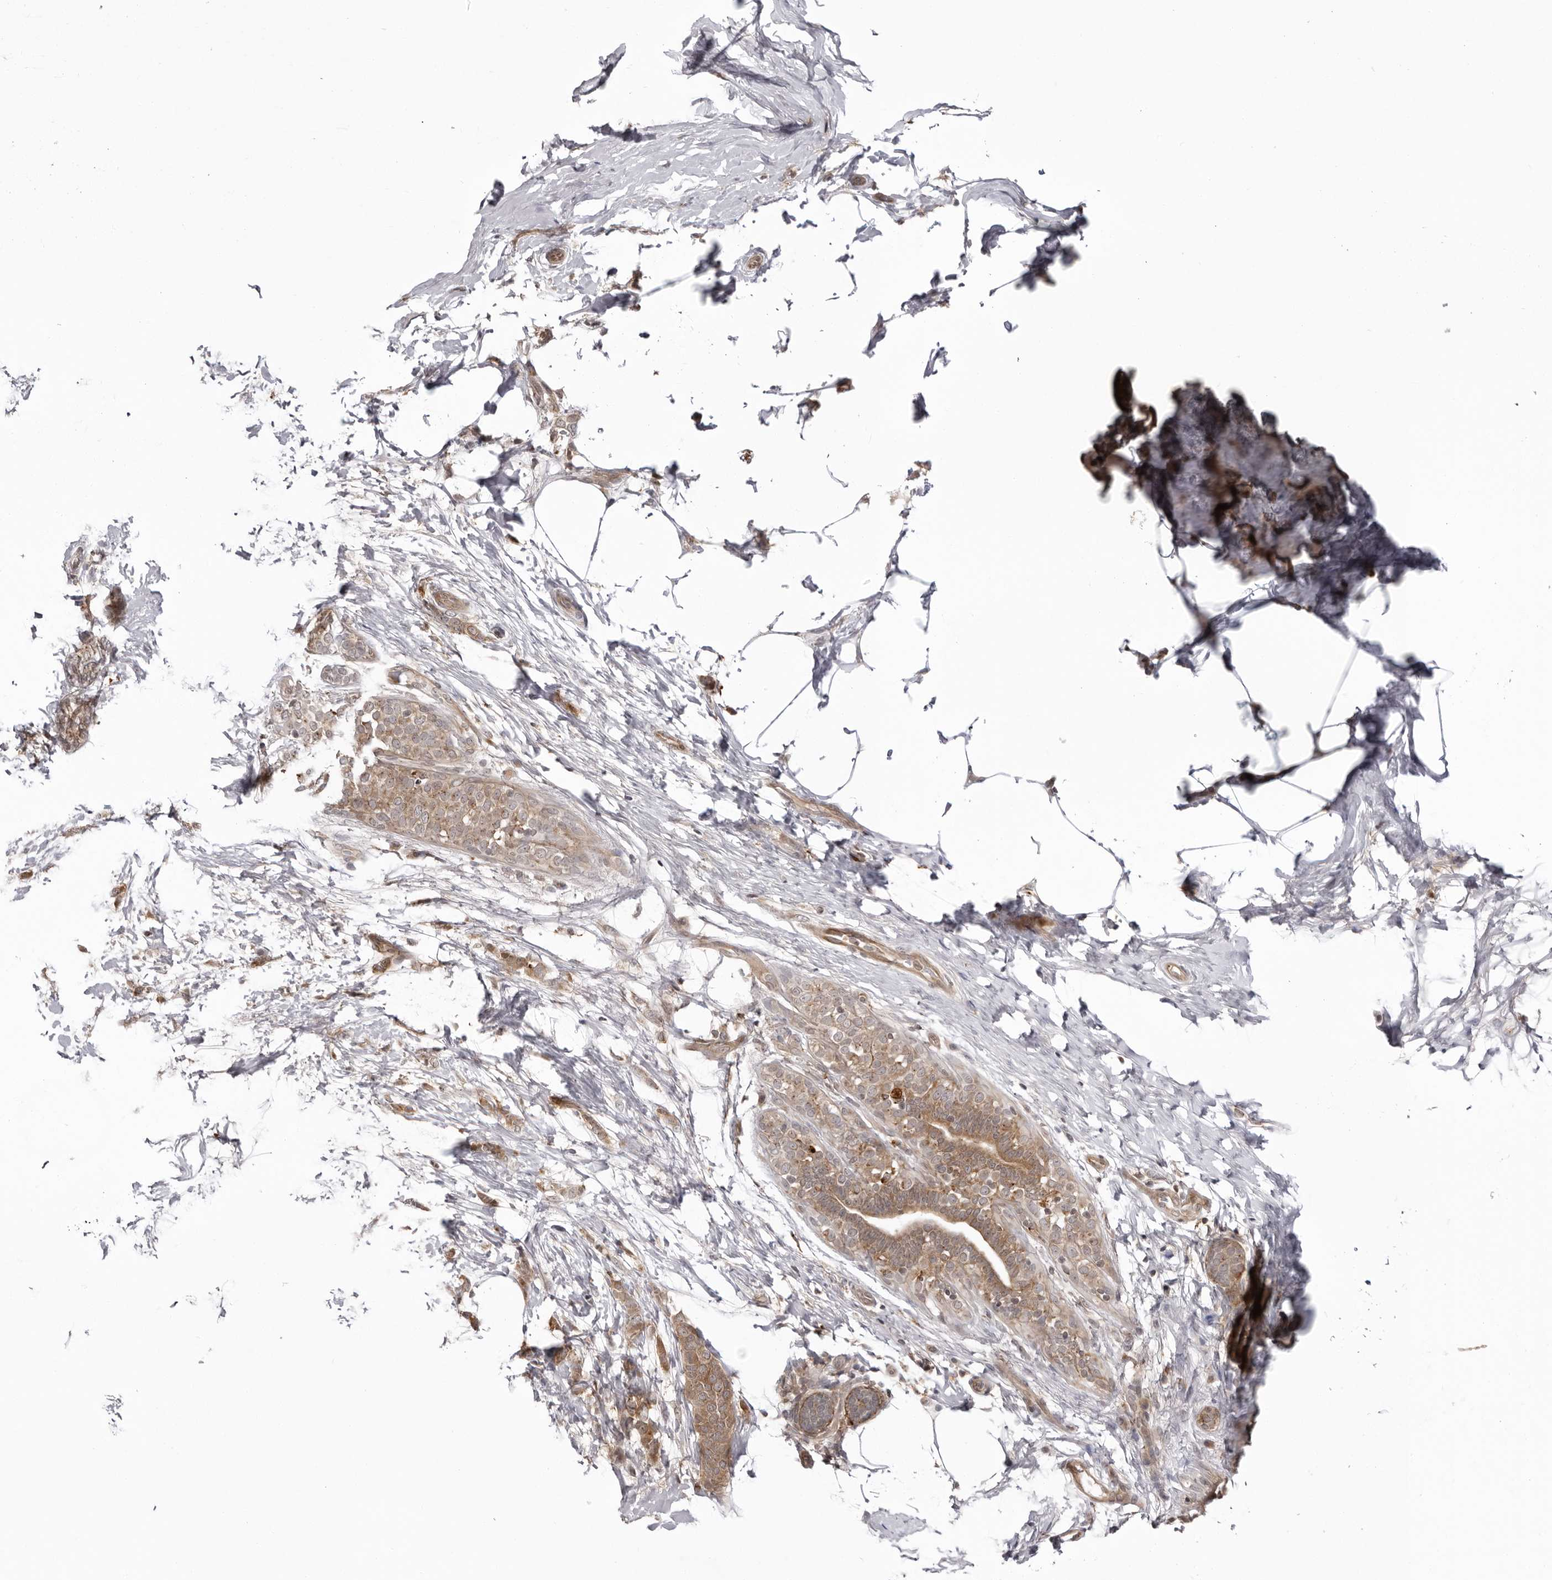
{"staining": {"intensity": "weak", "quantity": ">75%", "location": "cytoplasmic/membranous"}, "tissue": "breast cancer", "cell_type": "Tumor cells", "image_type": "cancer", "snomed": [{"axis": "morphology", "description": "Lobular carcinoma, in situ"}, {"axis": "morphology", "description": "Lobular carcinoma"}, {"axis": "topography", "description": "Breast"}], "caption": "A histopathology image of breast lobular carcinoma stained for a protein shows weak cytoplasmic/membranous brown staining in tumor cells. (IHC, brightfield microscopy, high magnification).", "gene": "USP43", "patient": {"sex": "female", "age": 41}}